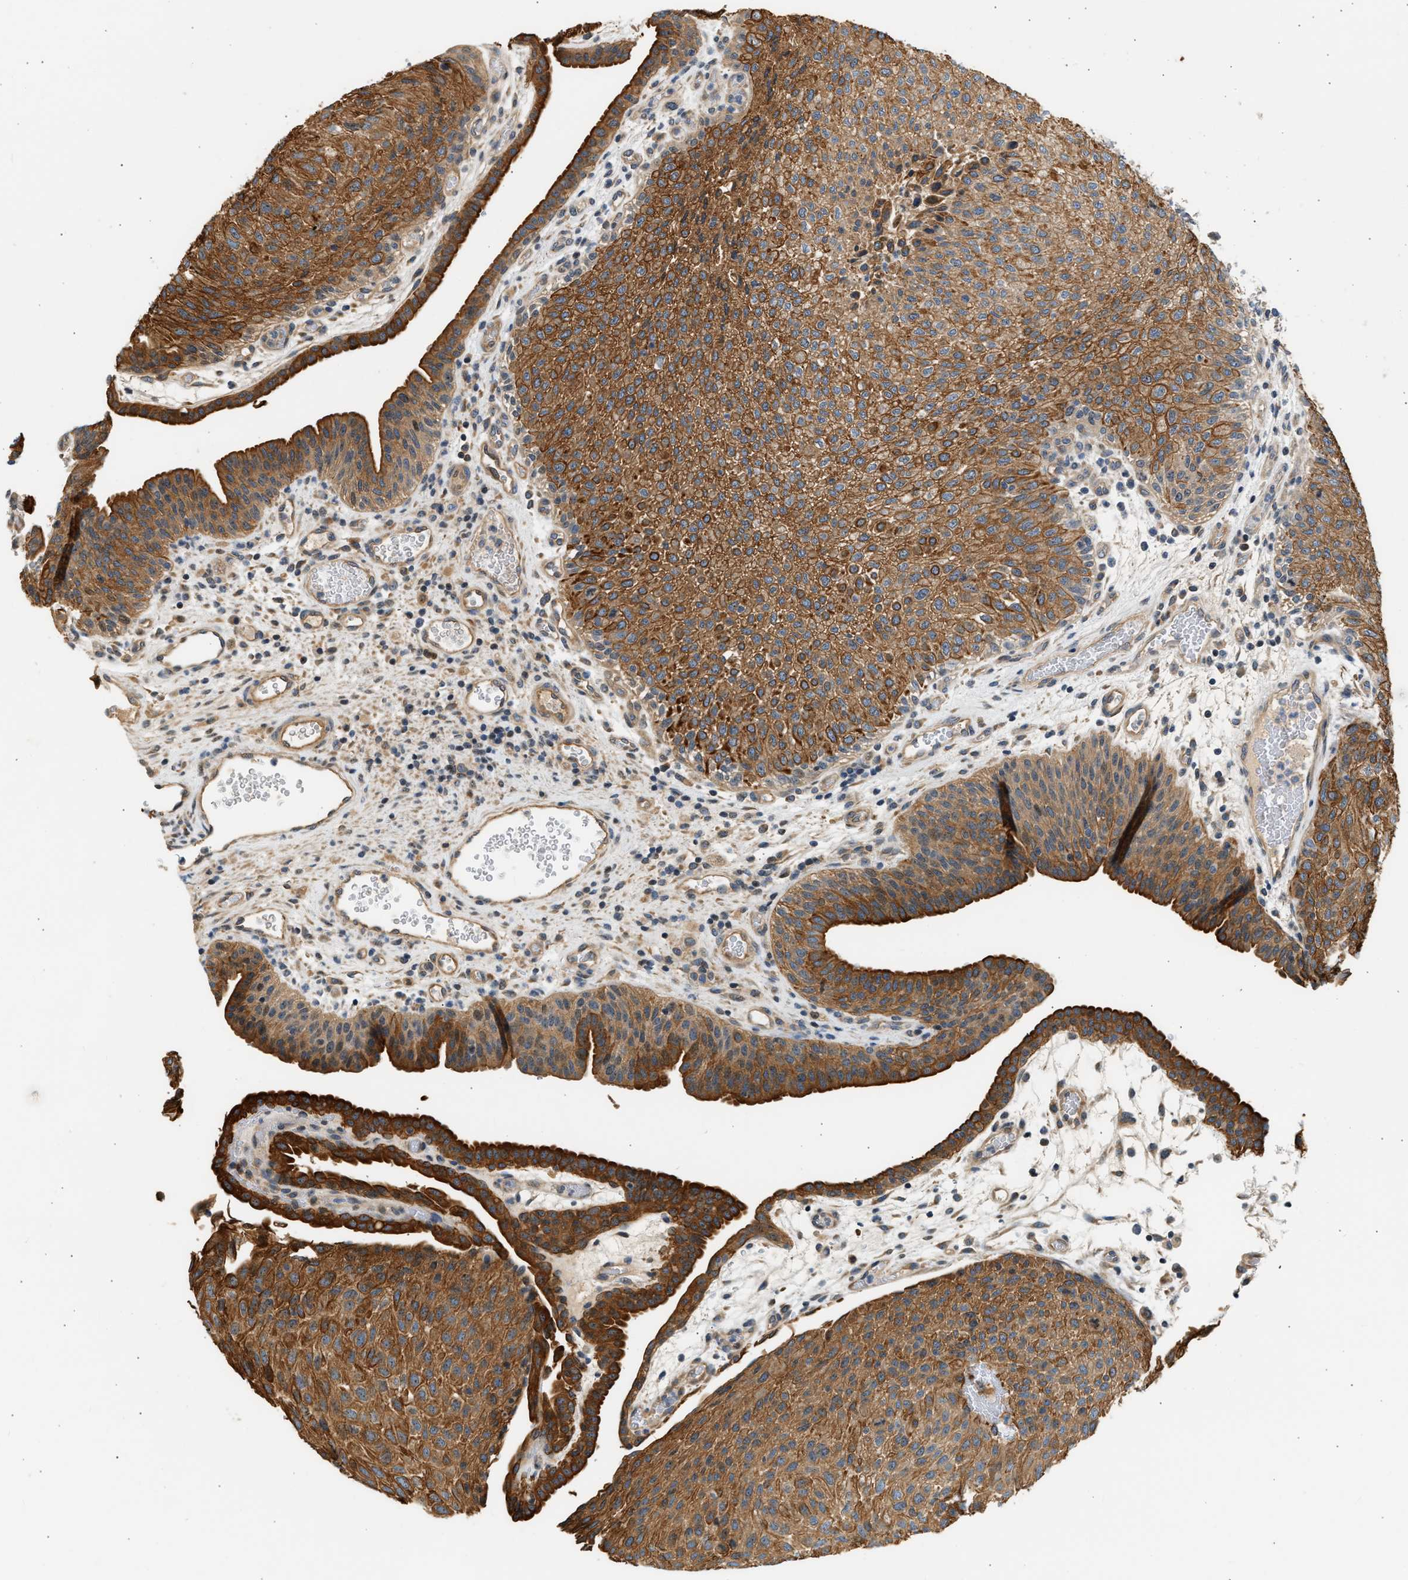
{"staining": {"intensity": "strong", "quantity": ">75%", "location": "cytoplasmic/membranous"}, "tissue": "urothelial cancer", "cell_type": "Tumor cells", "image_type": "cancer", "snomed": [{"axis": "morphology", "description": "Urothelial carcinoma, Low grade"}, {"axis": "morphology", "description": "Urothelial carcinoma, High grade"}, {"axis": "topography", "description": "Urinary bladder"}], "caption": "Urothelial cancer was stained to show a protein in brown. There is high levels of strong cytoplasmic/membranous staining in approximately >75% of tumor cells.", "gene": "WDR31", "patient": {"sex": "male", "age": 35}}